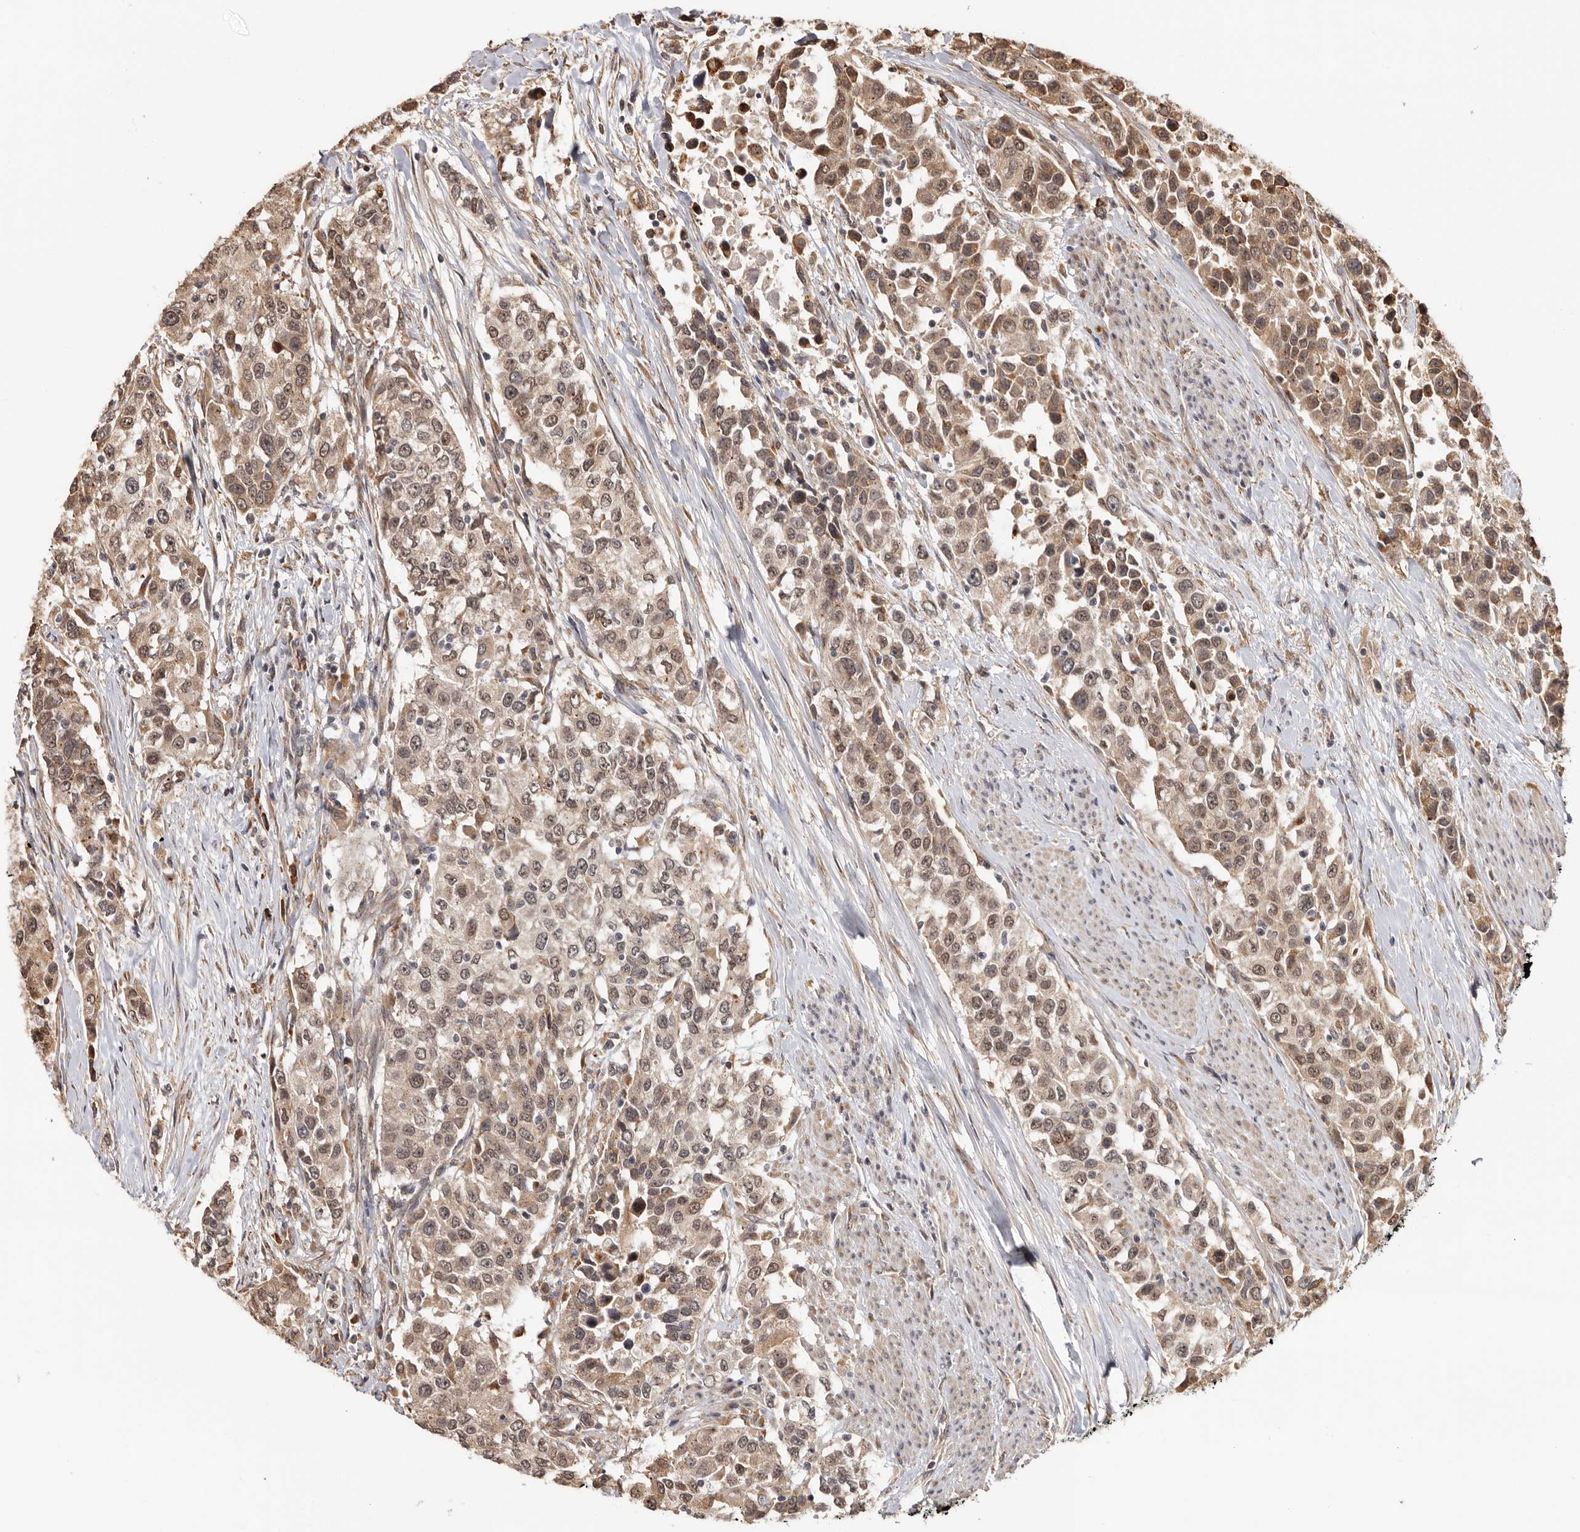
{"staining": {"intensity": "moderate", "quantity": ">75%", "location": "cytoplasmic/membranous,nuclear"}, "tissue": "urothelial cancer", "cell_type": "Tumor cells", "image_type": "cancer", "snomed": [{"axis": "morphology", "description": "Urothelial carcinoma, High grade"}, {"axis": "topography", "description": "Urinary bladder"}], "caption": "Brown immunohistochemical staining in human urothelial carcinoma (high-grade) exhibits moderate cytoplasmic/membranous and nuclear positivity in about >75% of tumor cells.", "gene": "ZNF83", "patient": {"sex": "female", "age": 80}}